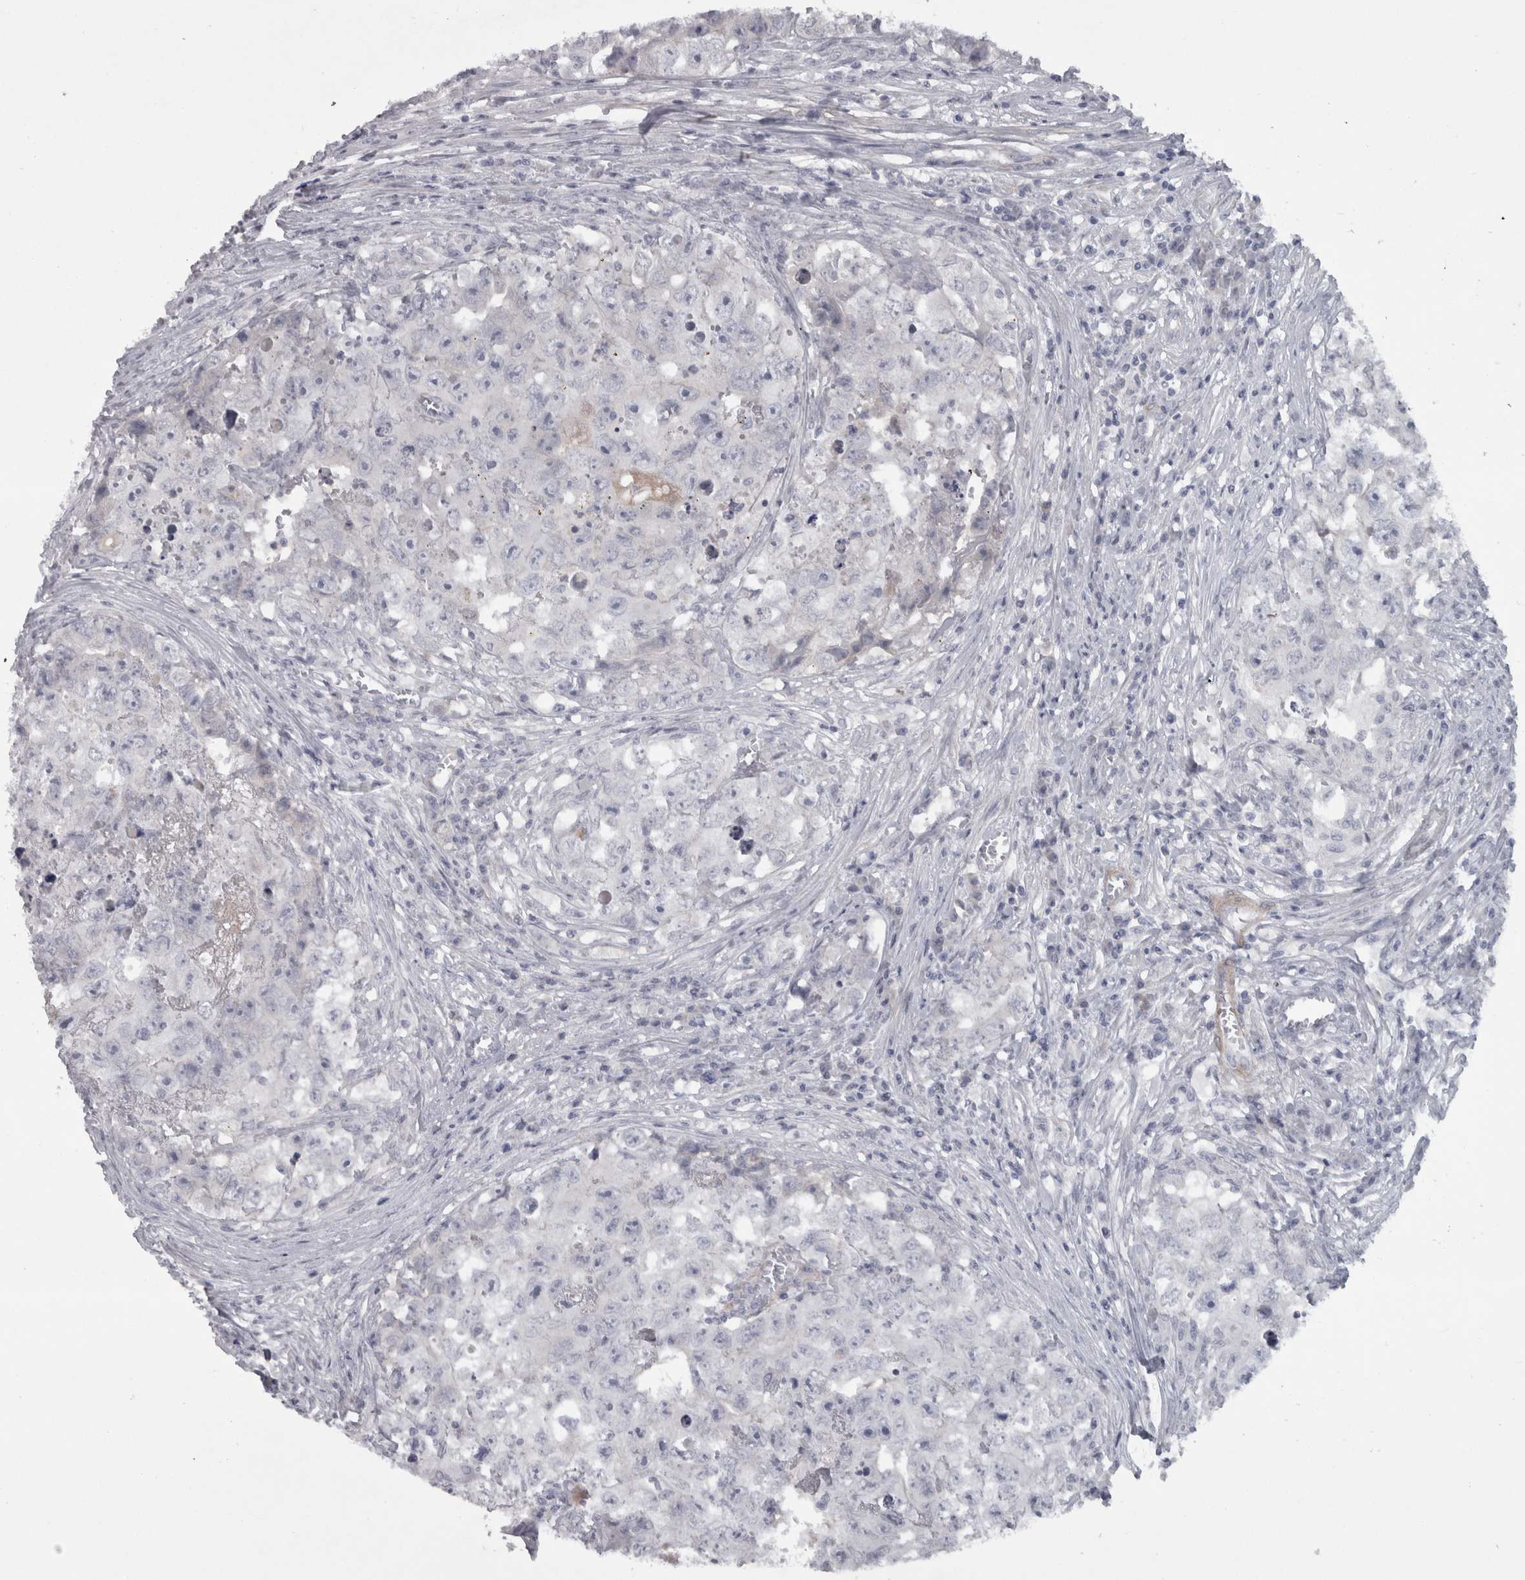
{"staining": {"intensity": "negative", "quantity": "none", "location": "none"}, "tissue": "testis cancer", "cell_type": "Tumor cells", "image_type": "cancer", "snomed": [{"axis": "morphology", "description": "Seminoma, NOS"}, {"axis": "morphology", "description": "Carcinoma, Embryonal, NOS"}, {"axis": "topography", "description": "Testis"}], "caption": "DAB (3,3'-diaminobenzidine) immunohistochemical staining of testis cancer (embryonal carcinoma) displays no significant positivity in tumor cells.", "gene": "PPP1R12B", "patient": {"sex": "male", "age": 43}}